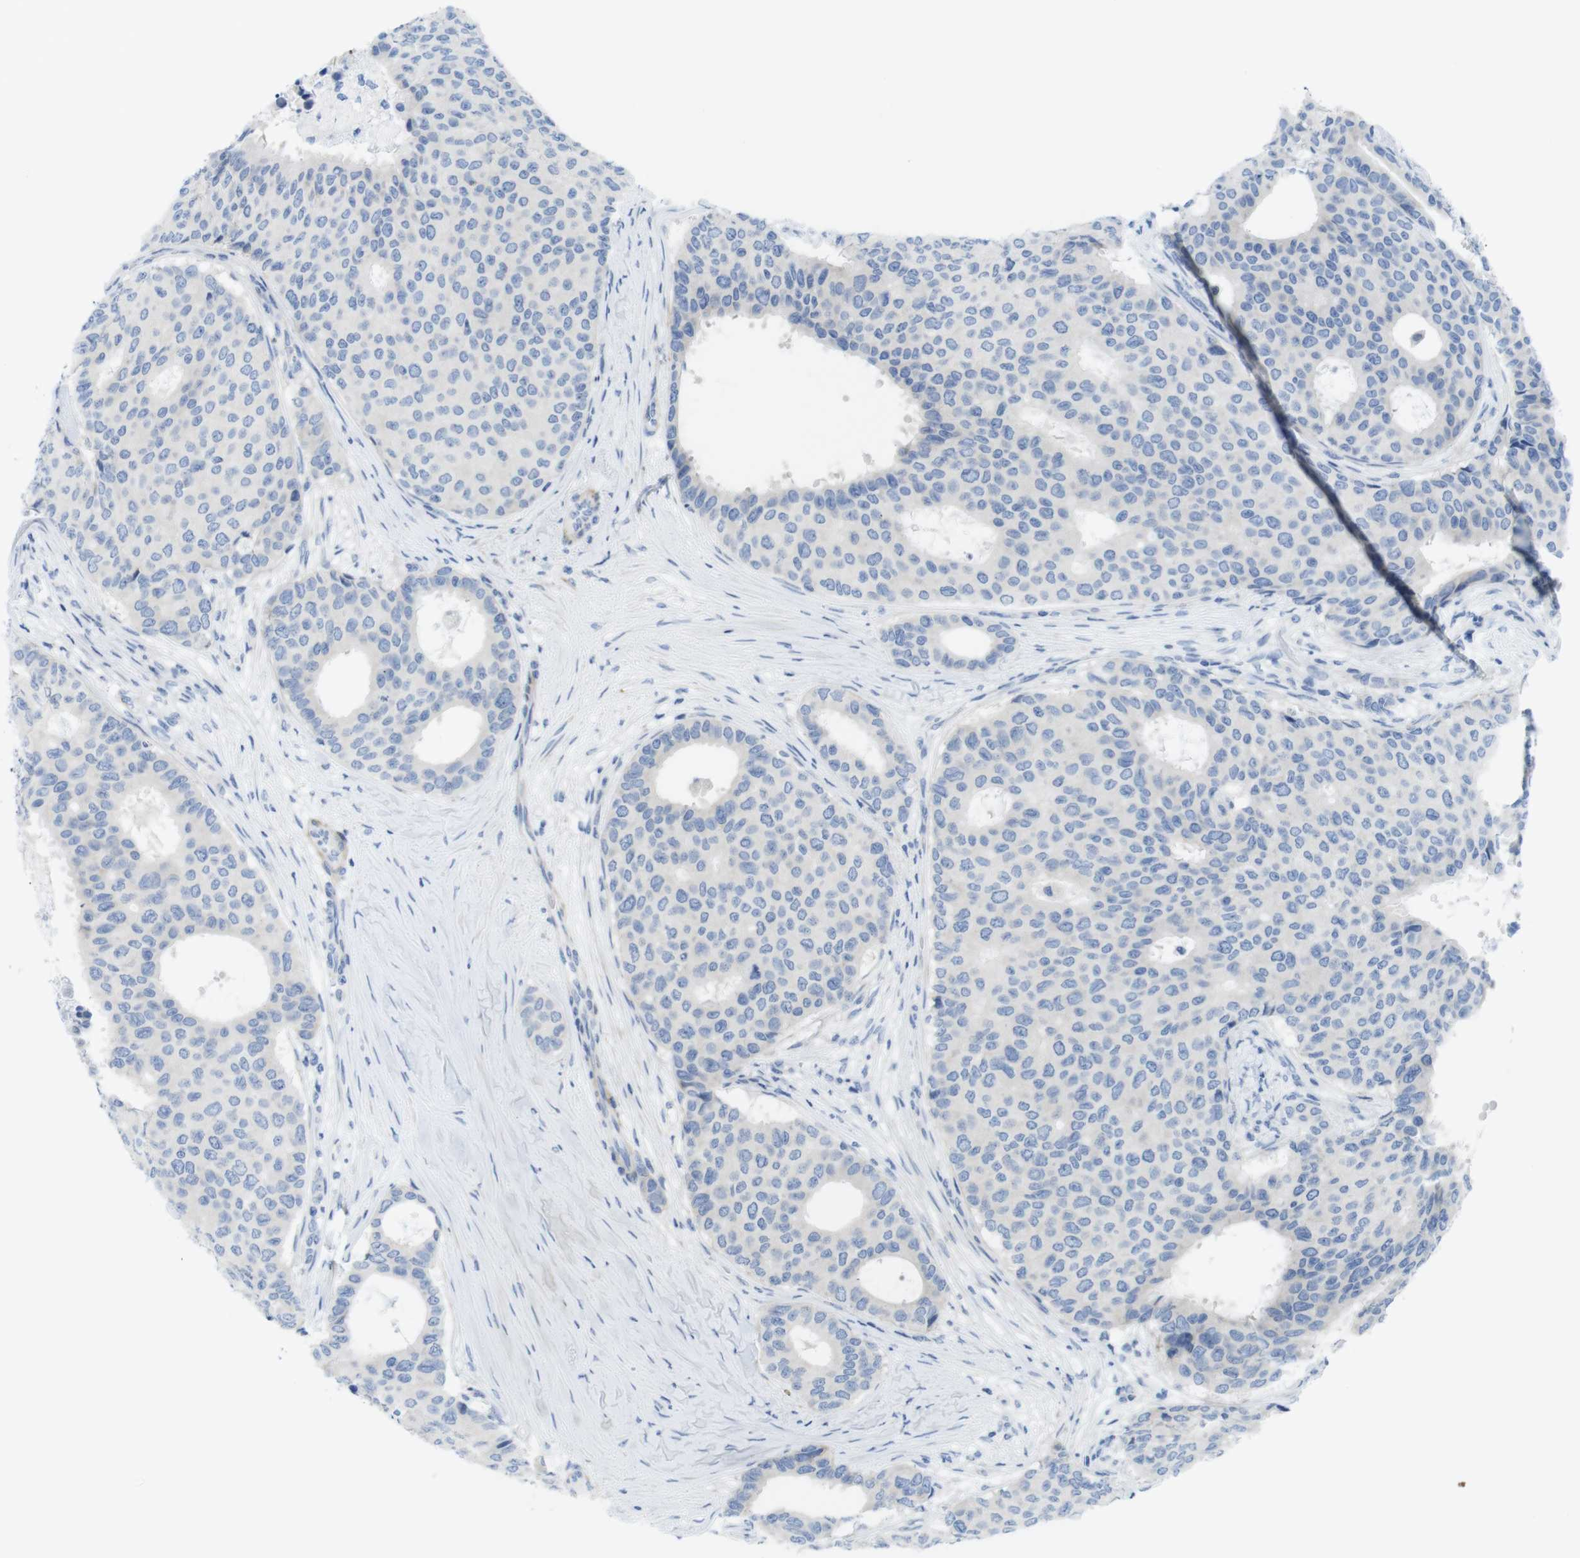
{"staining": {"intensity": "negative", "quantity": "none", "location": "none"}, "tissue": "breast cancer", "cell_type": "Tumor cells", "image_type": "cancer", "snomed": [{"axis": "morphology", "description": "Duct carcinoma"}, {"axis": "topography", "description": "Breast"}], "caption": "The immunohistochemistry (IHC) histopathology image has no significant staining in tumor cells of breast cancer tissue. (DAB immunohistochemistry (IHC) with hematoxylin counter stain).", "gene": "ASIC5", "patient": {"sex": "female", "age": 75}}